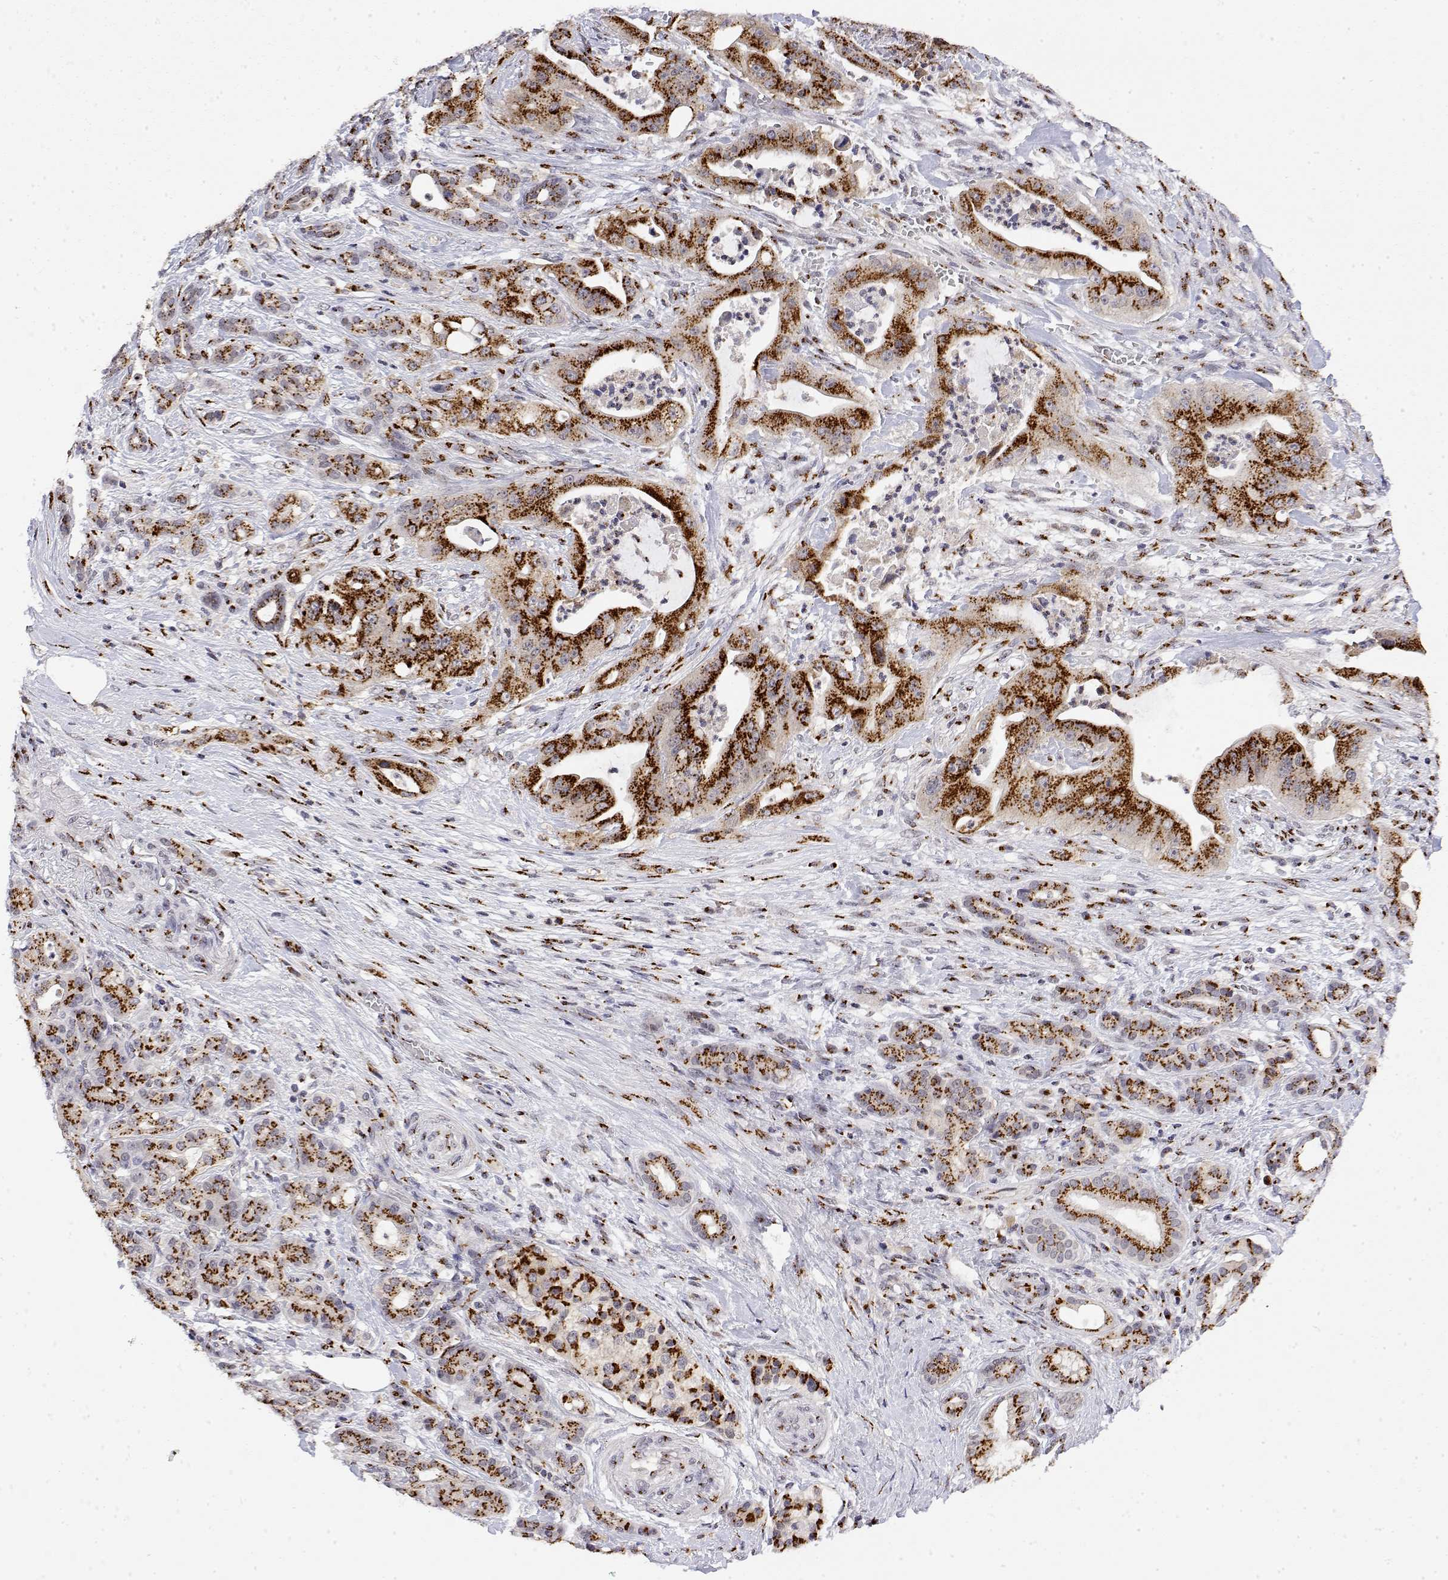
{"staining": {"intensity": "strong", "quantity": ">75%", "location": "cytoplasmic/membranous"}, "tissue": "pancreatic cancer", "cell_type": "Tumor cells", "image_type": "cancer", "snomed": [{"axis": "morphology", "description": "Normal tissue, NOS"}, {"axis": "morphology", "description": "Inflammation, NOS"}, {"axis": "morphology", "description": "Adenocarcinoma, NOS"}, {"axis": "topography", "description": "Pancreas"}], "caption": "High-magnification brightfield microscopy of adenocarcinoma (pancreatic) stained with DAB (3,3'-diaminobenzidine) (brown) and counterstained with hematoxylin (blue). tumor cells exhibit strong cytoplasmic/membranous expression is identified in about>75% of cells. (IHC, brightfield microscopy, high magnification).", "gene": "YIPF3", "patient": {"sex": "male", "age": 57}}